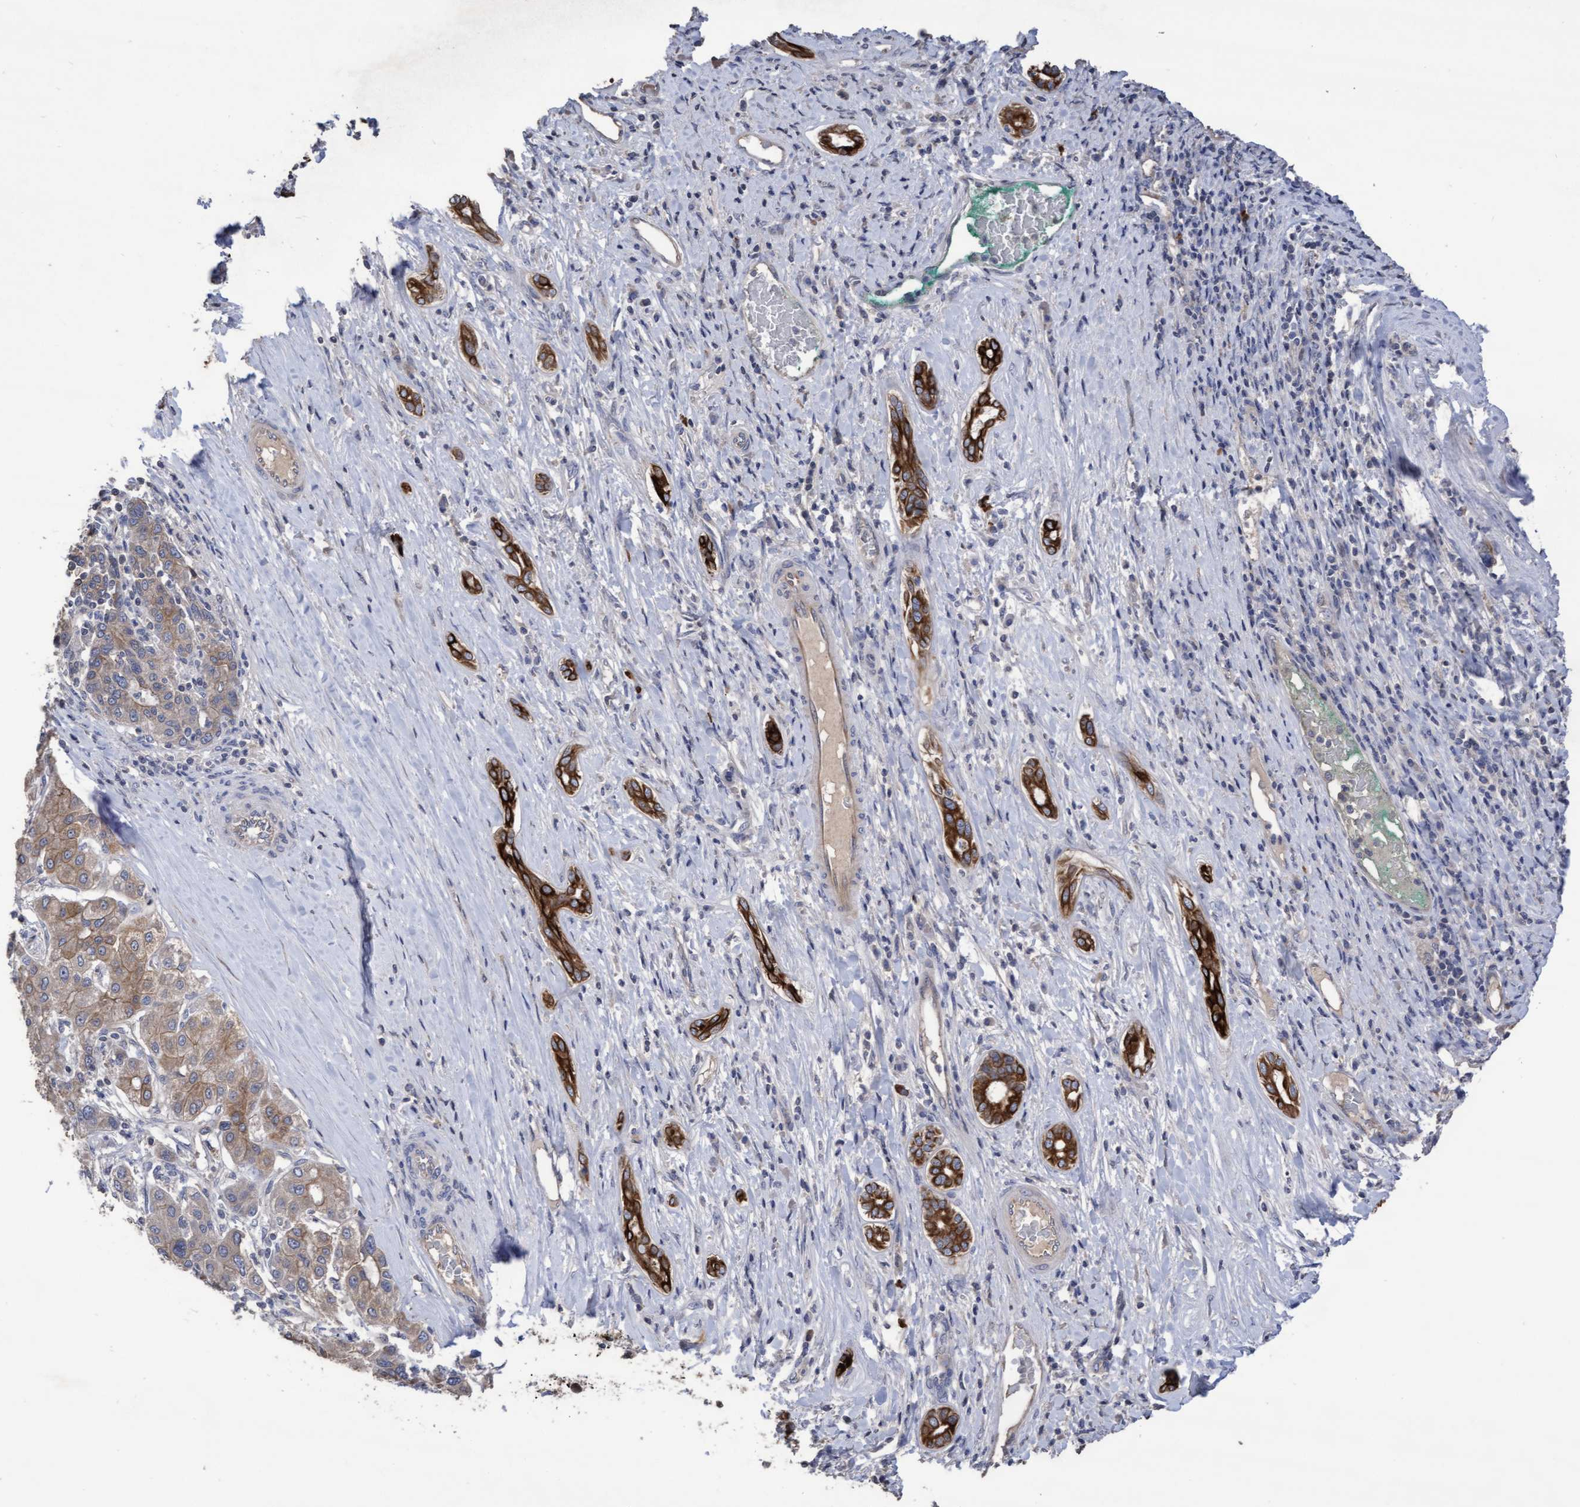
{"staining": {"intensity": "weak", "quantity": ">75%", "location": "cytoplasmic/membranous"}, "tissue": "liver cancer", "cell_type": "Tumor cells", "image_type": "cancer", "snomed": [{"axis": "morphology", "description": "Carcinoma, Hepatocellular, NOS"}, {"axis": "topography", "description": "Liver"}], "caption": "Human liver hepatocellular carcinoma stained with a protein marker demonstrates weak staining in tumor cells.", "gene": "KRT24", "patient": {"sex": "male", "age": 65}}